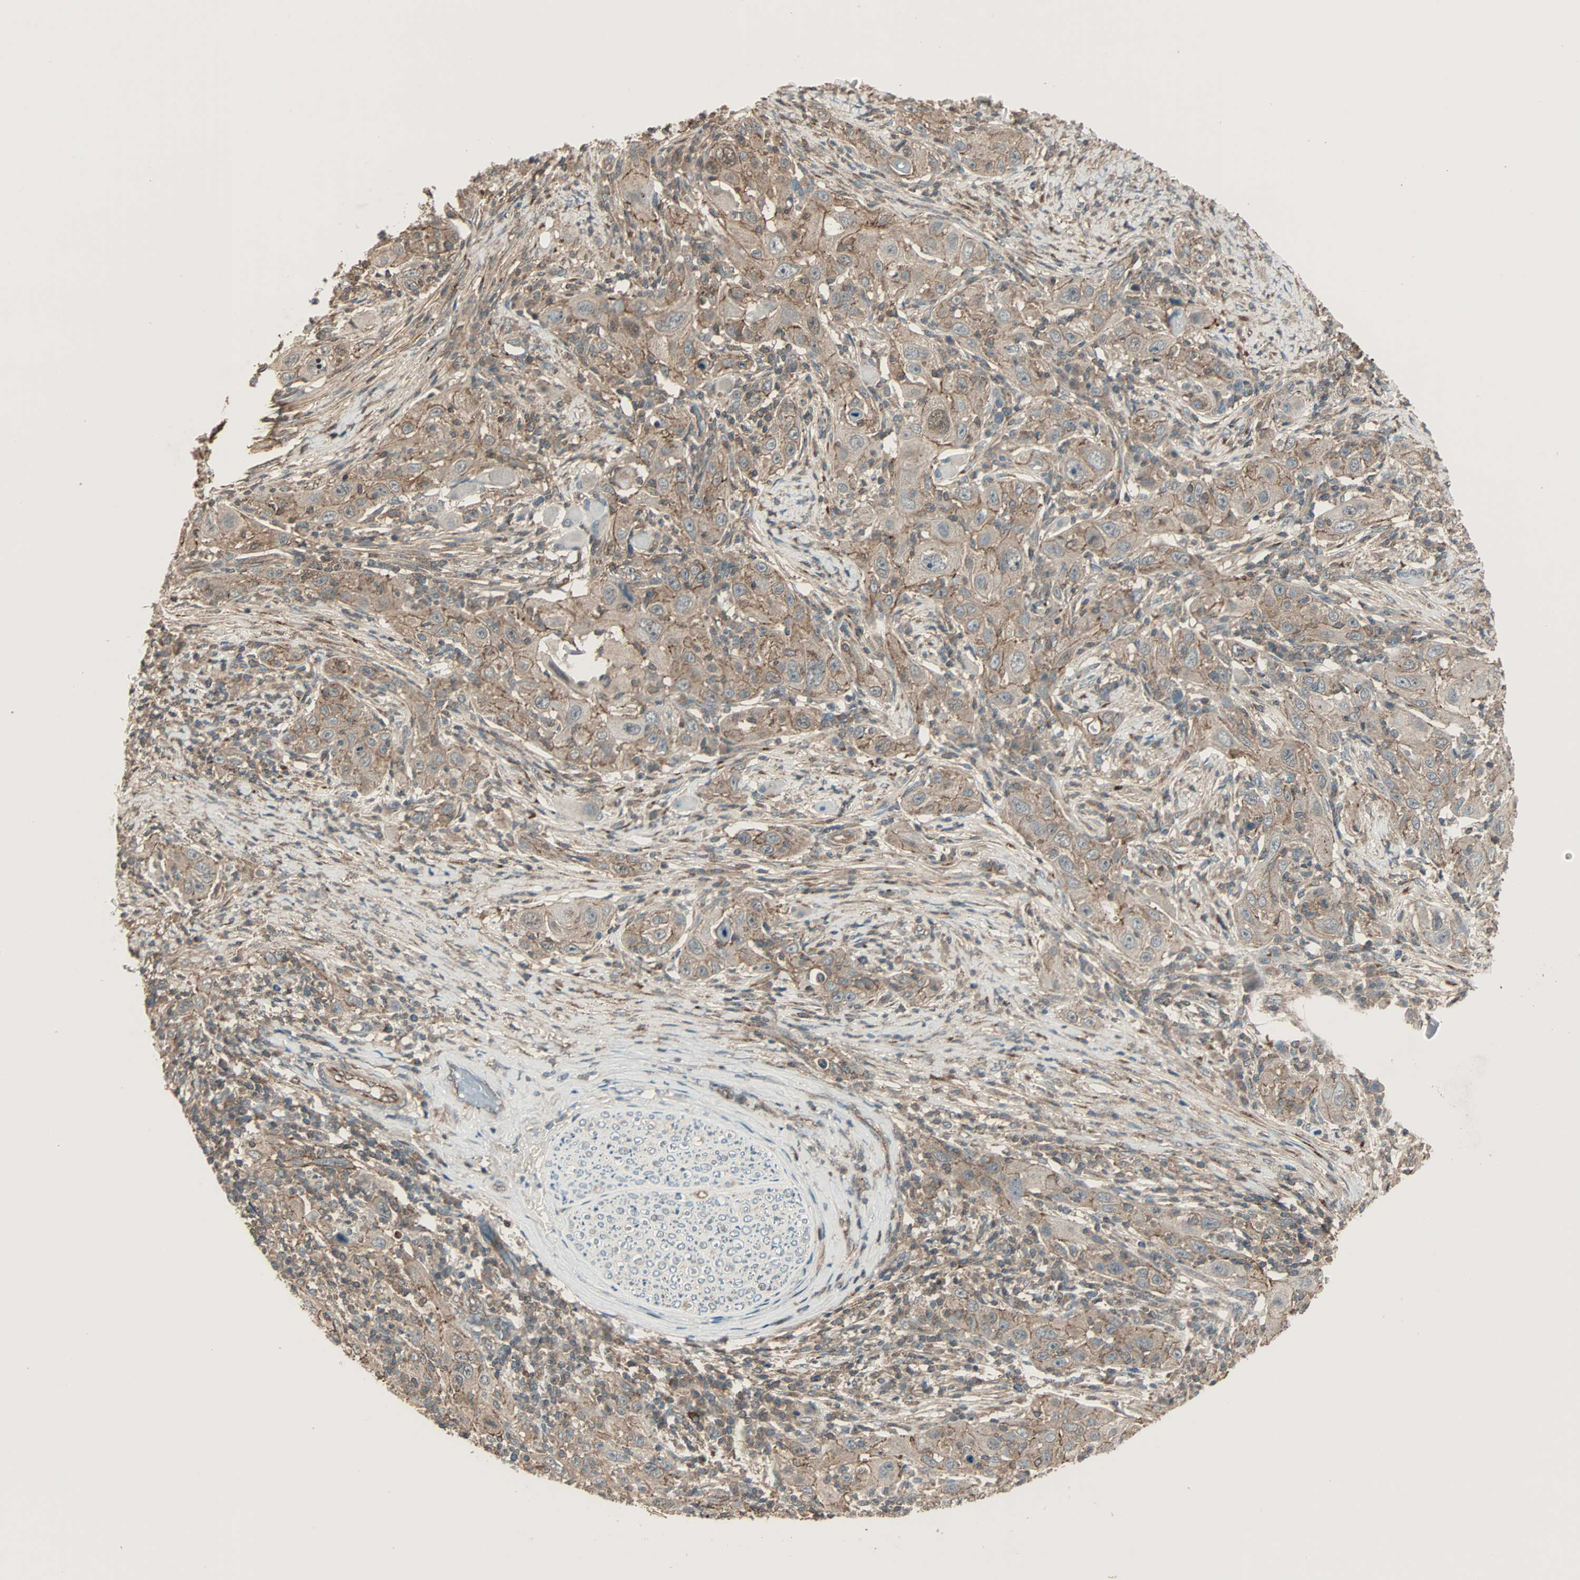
{"staining": {"intensity": "weak", "quantity": ">75%", "location": "cytoplasmic/membranous"}, "tissue": "skin cancer", "cell_type": "Tumor cells", "image_type": "cancer", "snomed": [{"axis": "morphology", "description": "Squamous cell carcinoma, NOS"}, {"axis": "topography", "description": "Skin"}], "caption": "This histopathology image demonstrates skin cancer stained with immunohistochemistry (IHC) to label a protein in brown. The cytoplasmic/membranous of tumor cells show weak positivity for the protein. Nuclei are counter-stained blue.", "gene": "MAP3K21", "patient": {"sex": "female", "age": 88}}